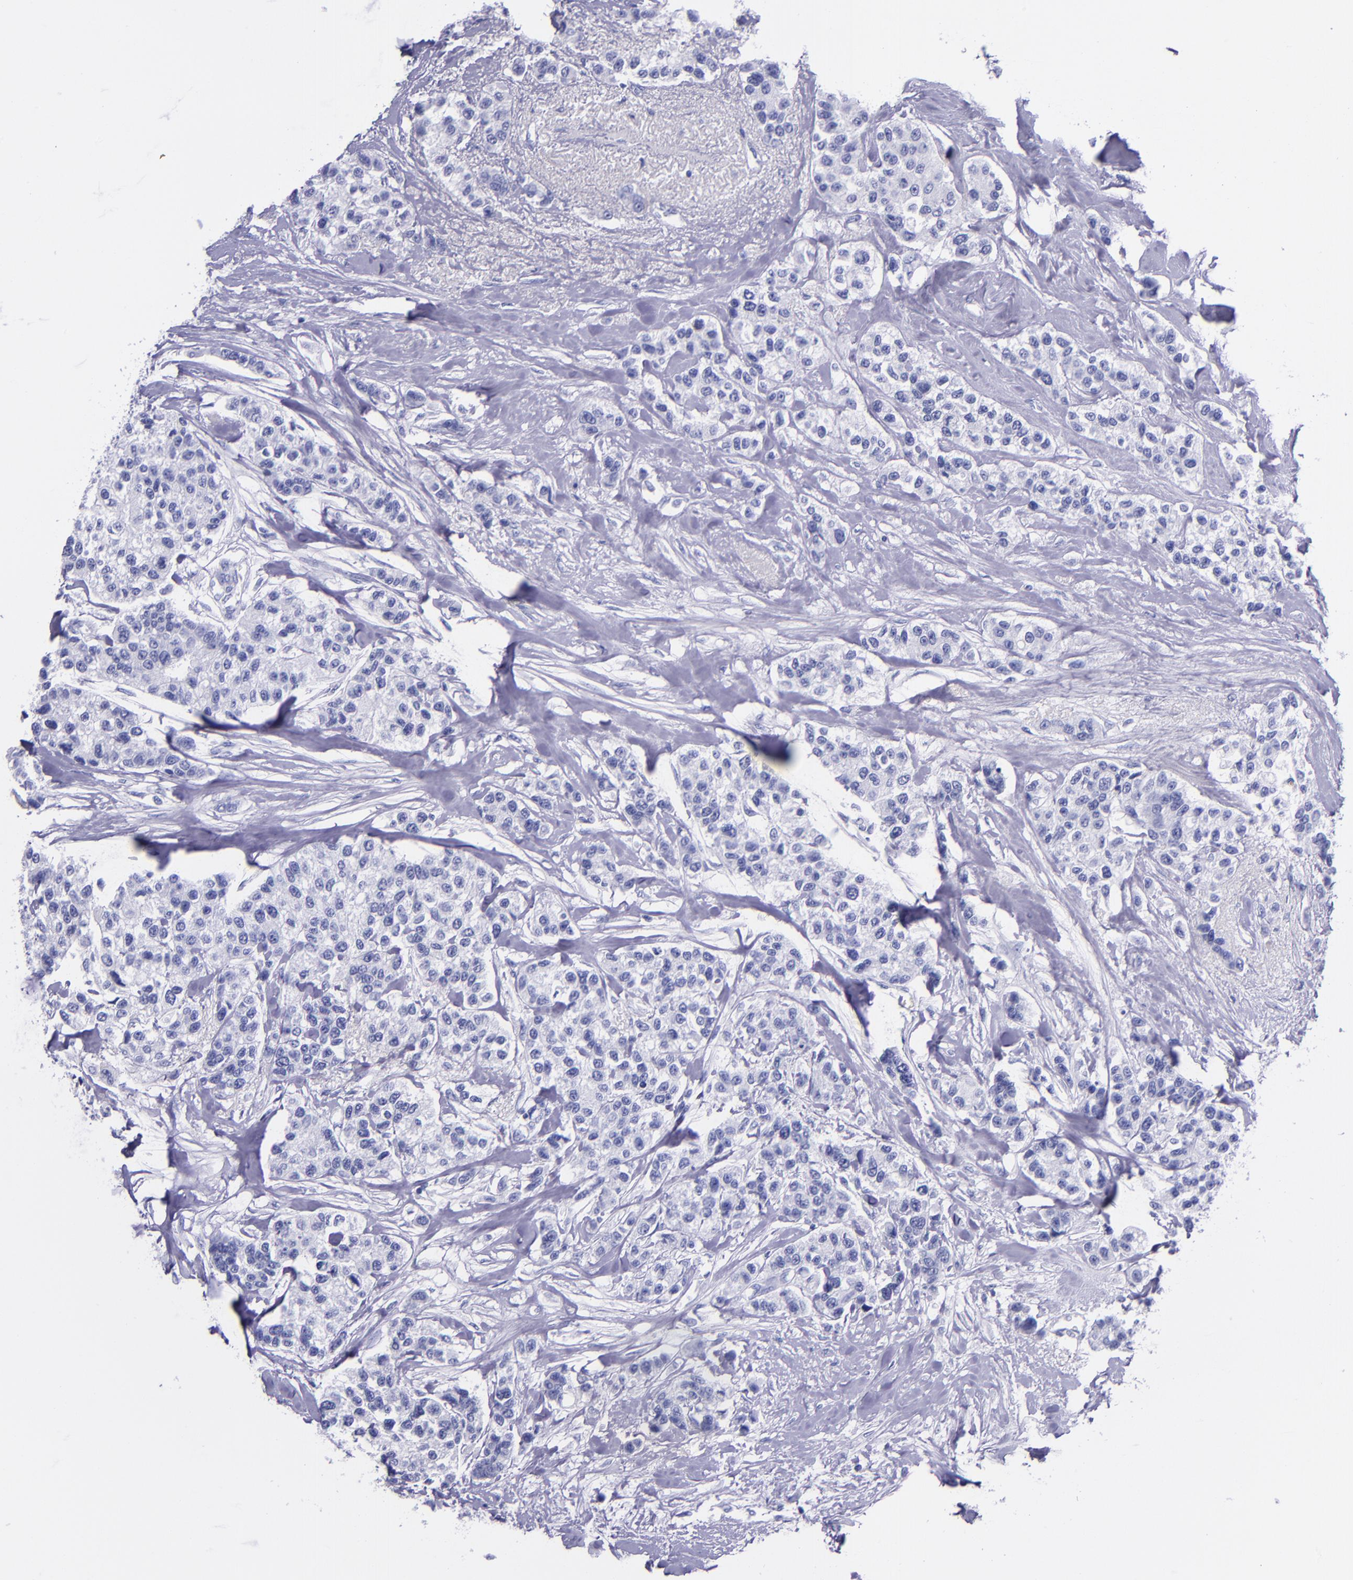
{"staining": {"intensity": "negative", "quantity": "none", "location": "none"}, "tissue": "breast cancer", "cell_type": "Tumor cells", "image_type": "cancer", "snomed": [{"axis": "morphology", "description": "Duct carcinoma"}, {"axis": "topography", "description": "Breast"}], "caption": "DAB immunohistochemical staining of breast cancer shows no significant staining in tumor cells.", "gene": "SLPI", "patient": {"sex": "female", "age": 51}}